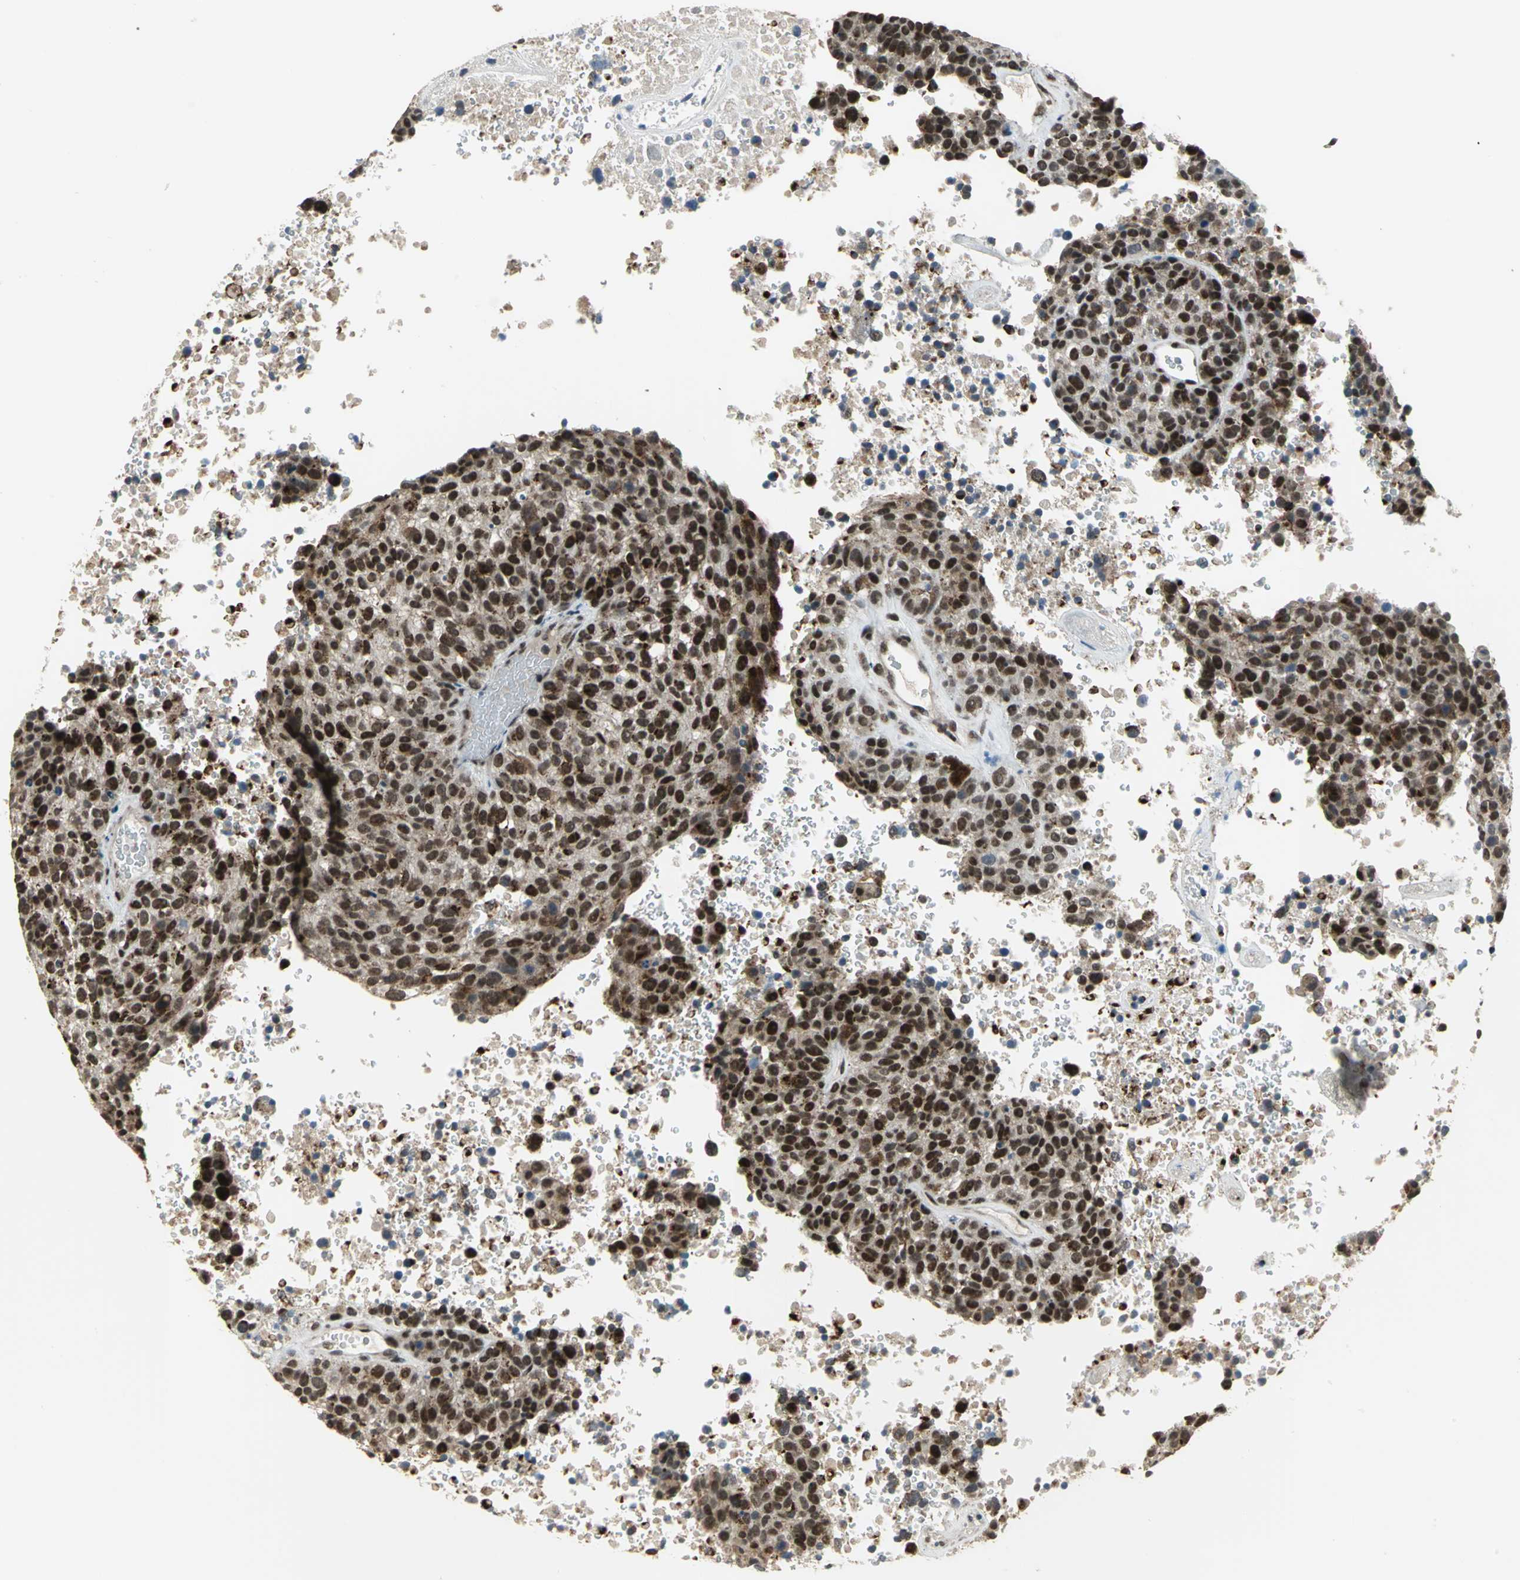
{"staining": {"intensity": "strong", "quantity": ">75%", "location": "nuclear"}, "tissue": "melanoma", "cell_type": "Tumor cells", "image_type": "cancer", "snomed": [{"axis": "morphology", "description": "Malignant melanoma, Metastatic site"}, {"axis": "topography", "description": "Cerebral cortex"}], "caption": "Immunohistochemical staining of human malignant melanoma (metastatic site) exhibits strong nuclear protein staining in about >75% of tumor cells. (DAB (3,3'-diaminobenzidine) = brown stain, brightfield microscopy at high magnification).", "gene": "ELF2", "patient": {"sex": "female", "age": 52}}